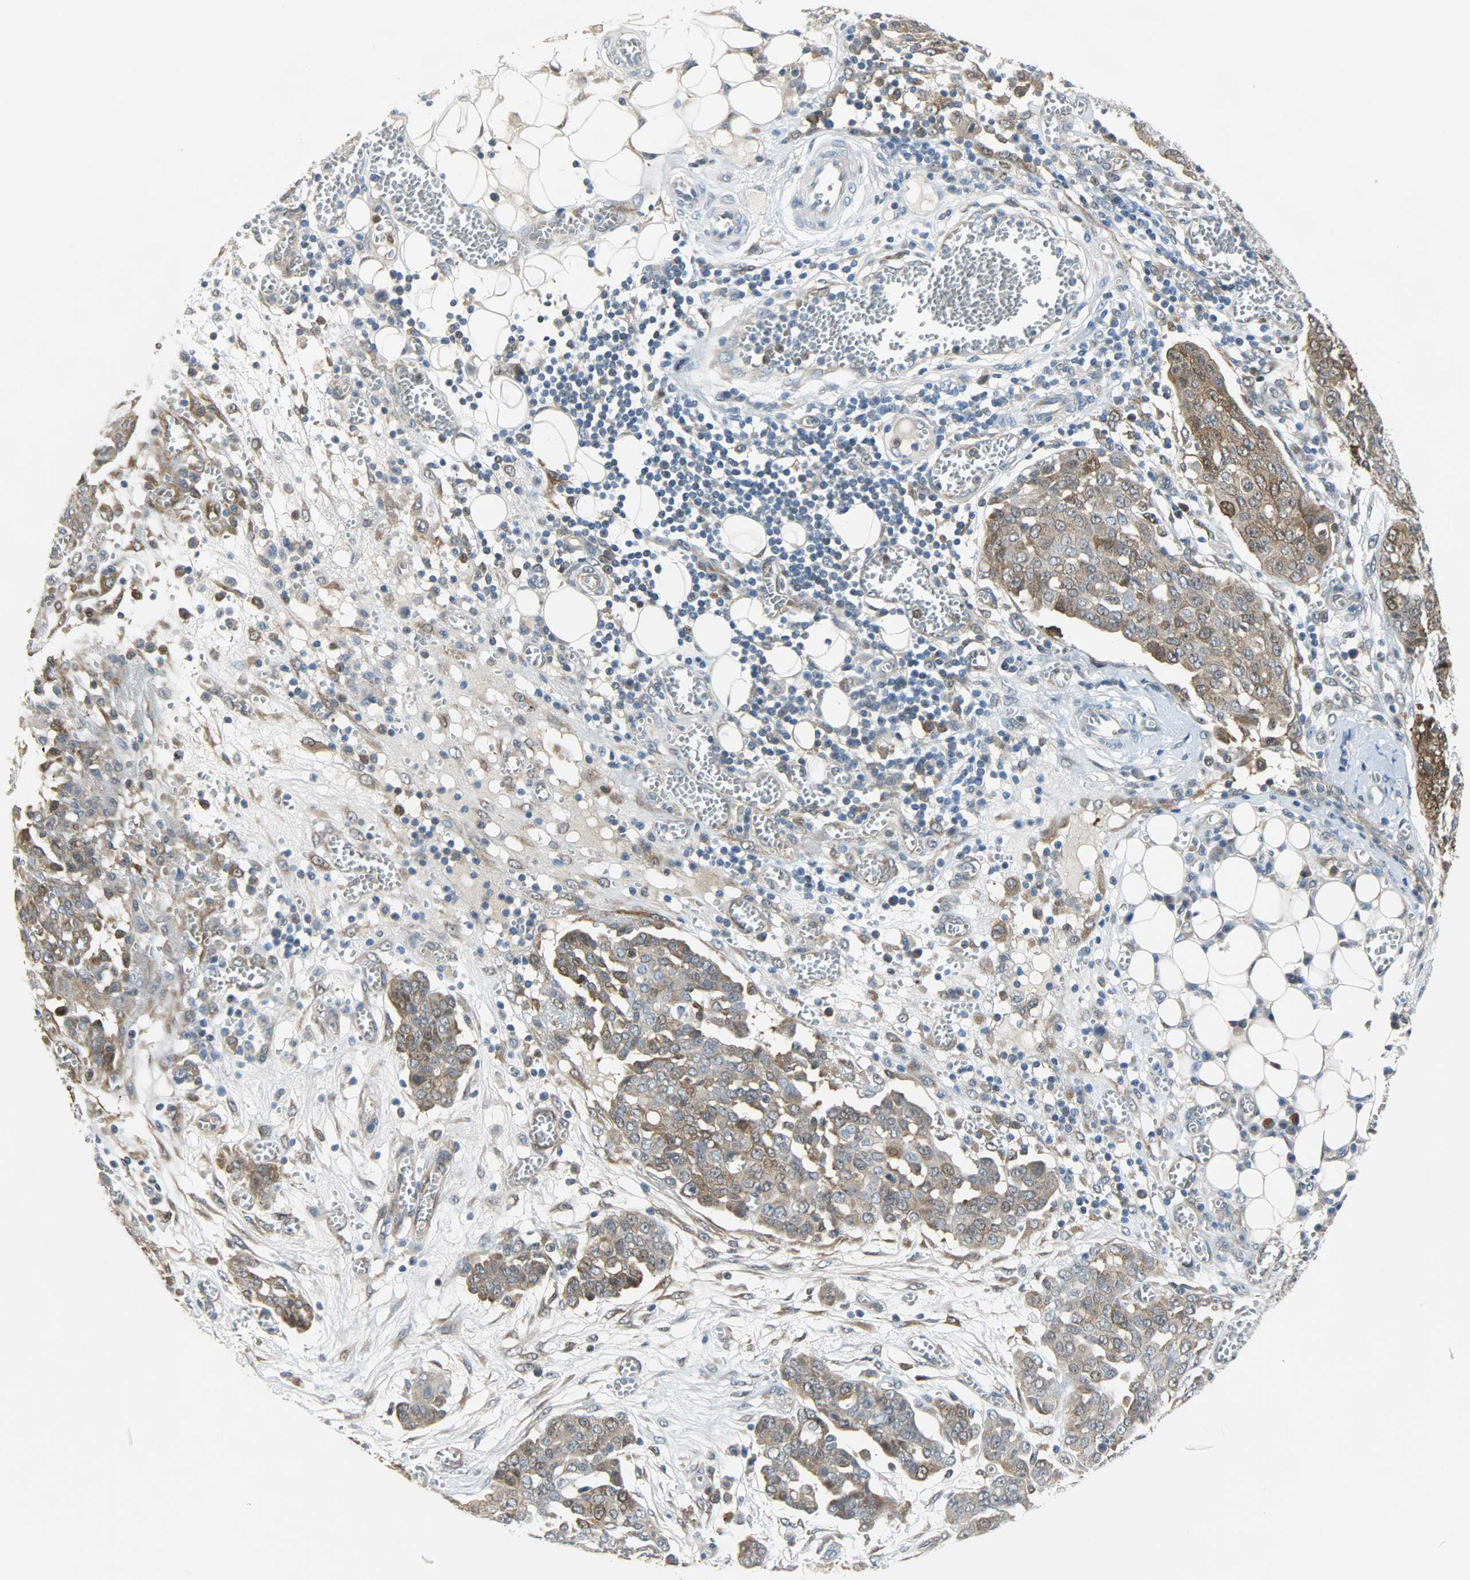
{"staining": {"intensity": "moderate", "quantity": "25%-75%", "location": "cytoplasmic/membranous,nuclear"}, "tissue": "ovarian cancer", "cell_type": "Tumor cells", "image_type": "cancer", "snomed": [{"axis": "morphology", "description": "Cystadenocarcinoma, serous, NOS"}, {"axis": "topography", "description": "Soft tissue"}, {"axis": "topography", "description": "Ovary"}], "caption": "Protein expression analysis of human ovarian cancer reveals moderate cytoplasmic/membranous and nuclear expression in approximately 25%-75% of tumor cells.", "gene": "EIF4EBP1", "patient": {"sex": "female", "age": 57}}